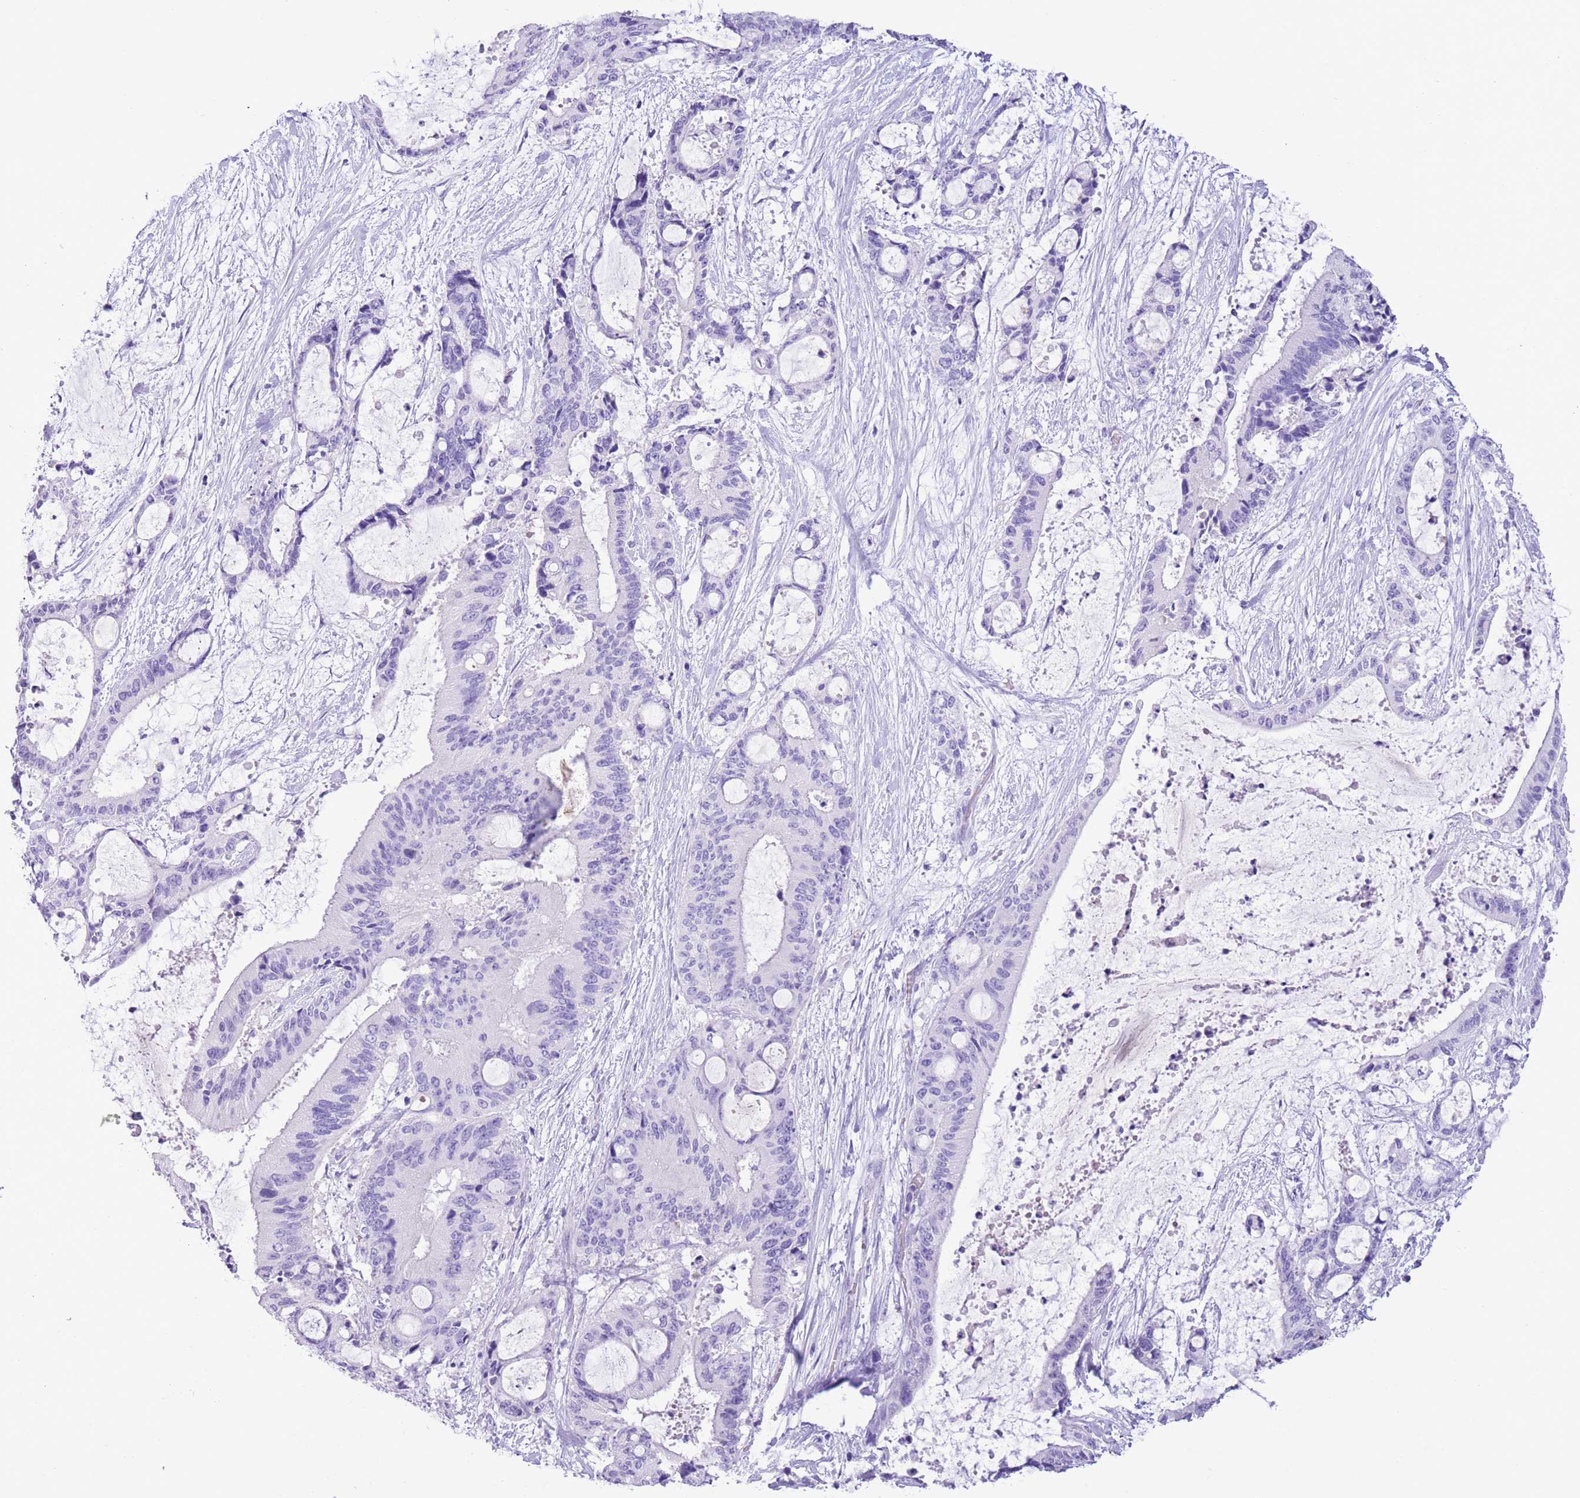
{"staining": {"intensity": "negative", "quantity": "none", "location": "none"}, "tissue": "liver cancer", "cell_type": "Tumor cells", "image_type": "cancer", "snomed": [{"axis": "morphology", "description": "Normal tissue, NOS"}, {"axis": "morphology", "description": "Cholangiocarcinoma"}, {"axis": "topography", "description": "Liver"}, {"axis": "topography", "description": "Peripheral nerve tissue"}], "caption": "Immunohistochemistry photomicrograph of liver cancer stained for a protein (brown), which displays no staining in tumor cells.", "gene": "TBC1D10B", "patient": {"sex": "female", "age": 73}}